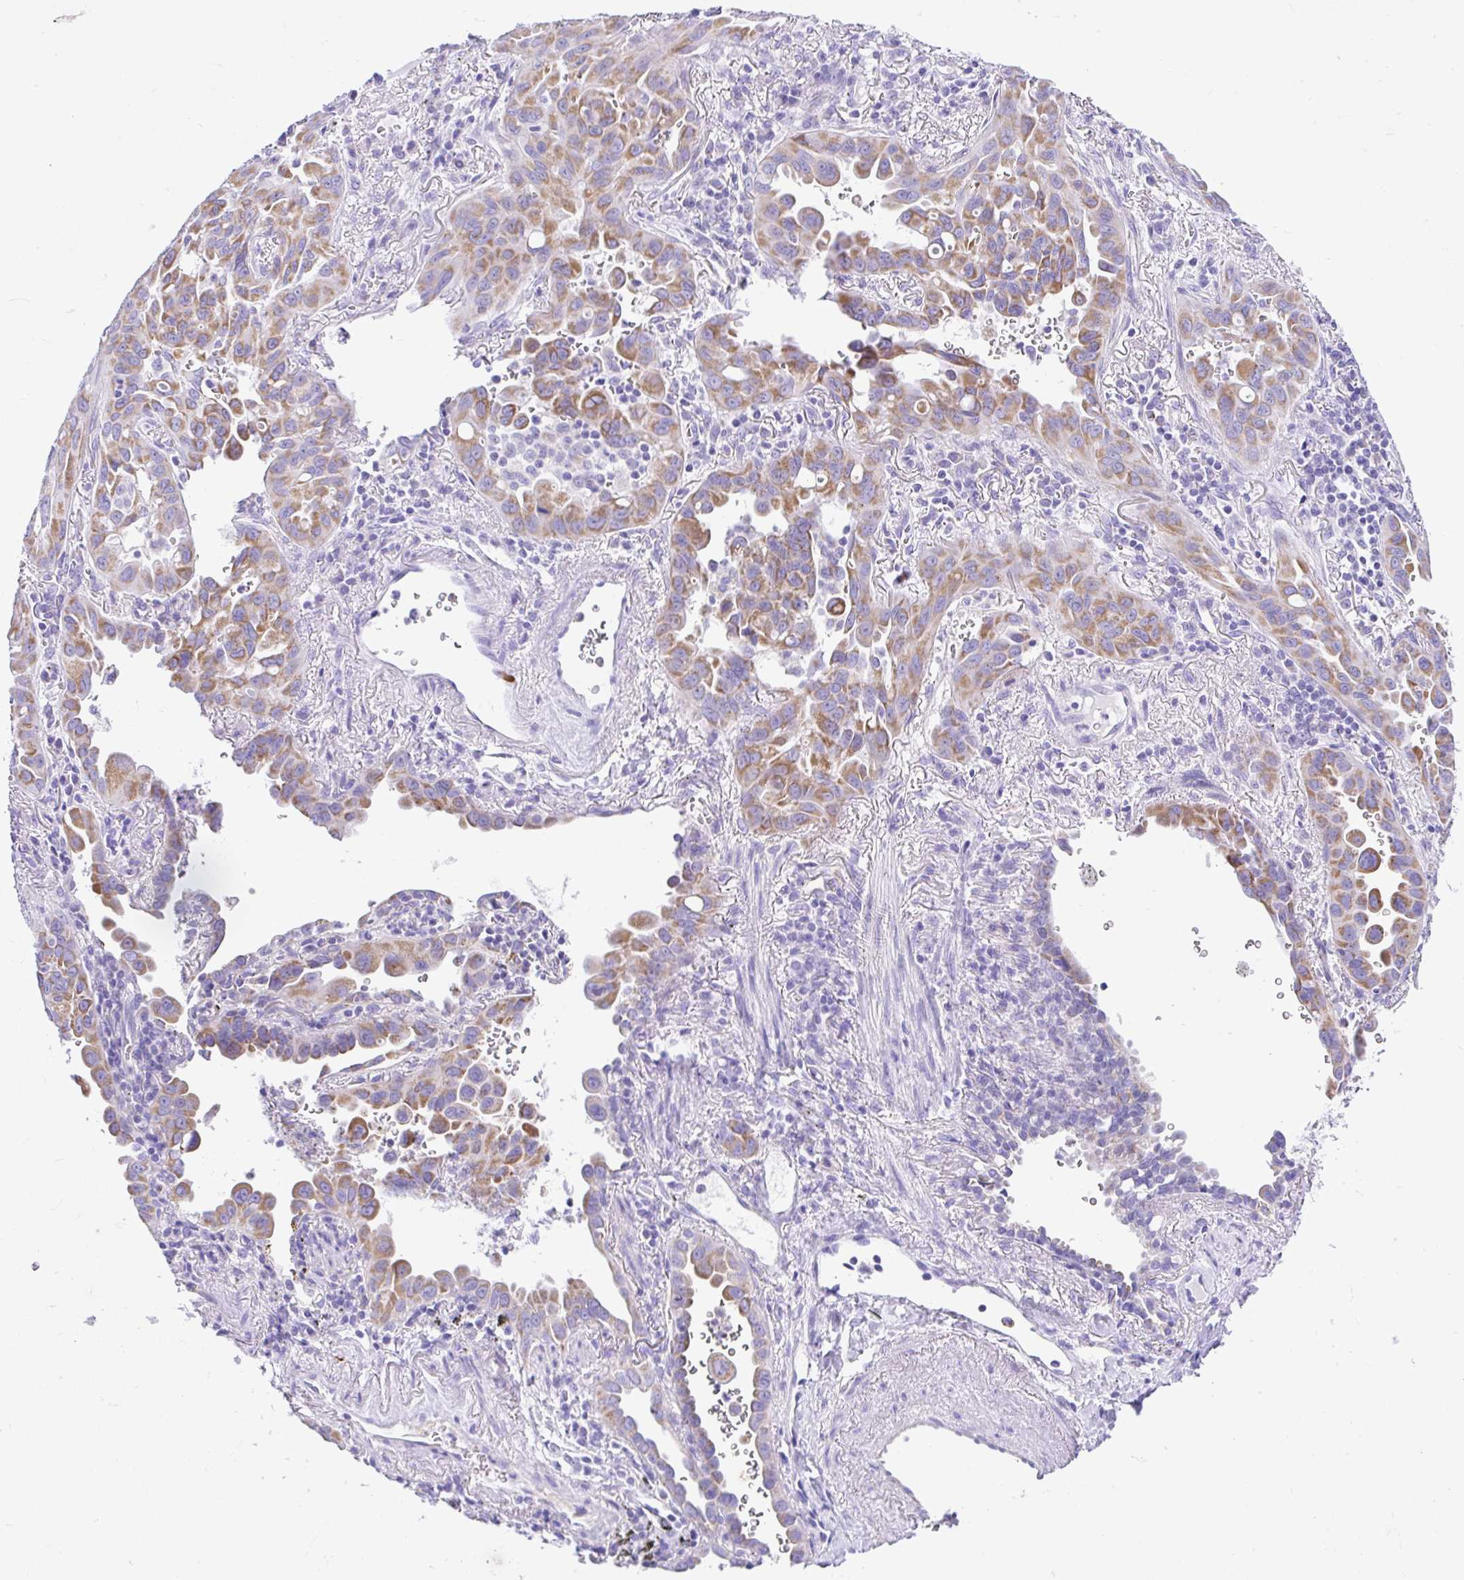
{"staining": {"intensity": "moderate", "quantity": ">75%", "location": "cytoplasmic/membranous"}, "tissue": "lung cancer", "cell_type": "Tumor cells", "image_type": "cancer", "snomed": [{"axis": "morphology", "description": "Adenocarcinoma, NOS"}, {"axis": "topography", "description": "Lung"}], "caption": "Immunohistochemistry (IHC) photomicrograph of lung cancer stained for a protein (brown), which reveals medium levels of moderate cytoplasmic/membranous staining in approximately >75% of tumor cells.", "gene": "SLC13A1", "patient": {"sex": "male", "age": 68}}